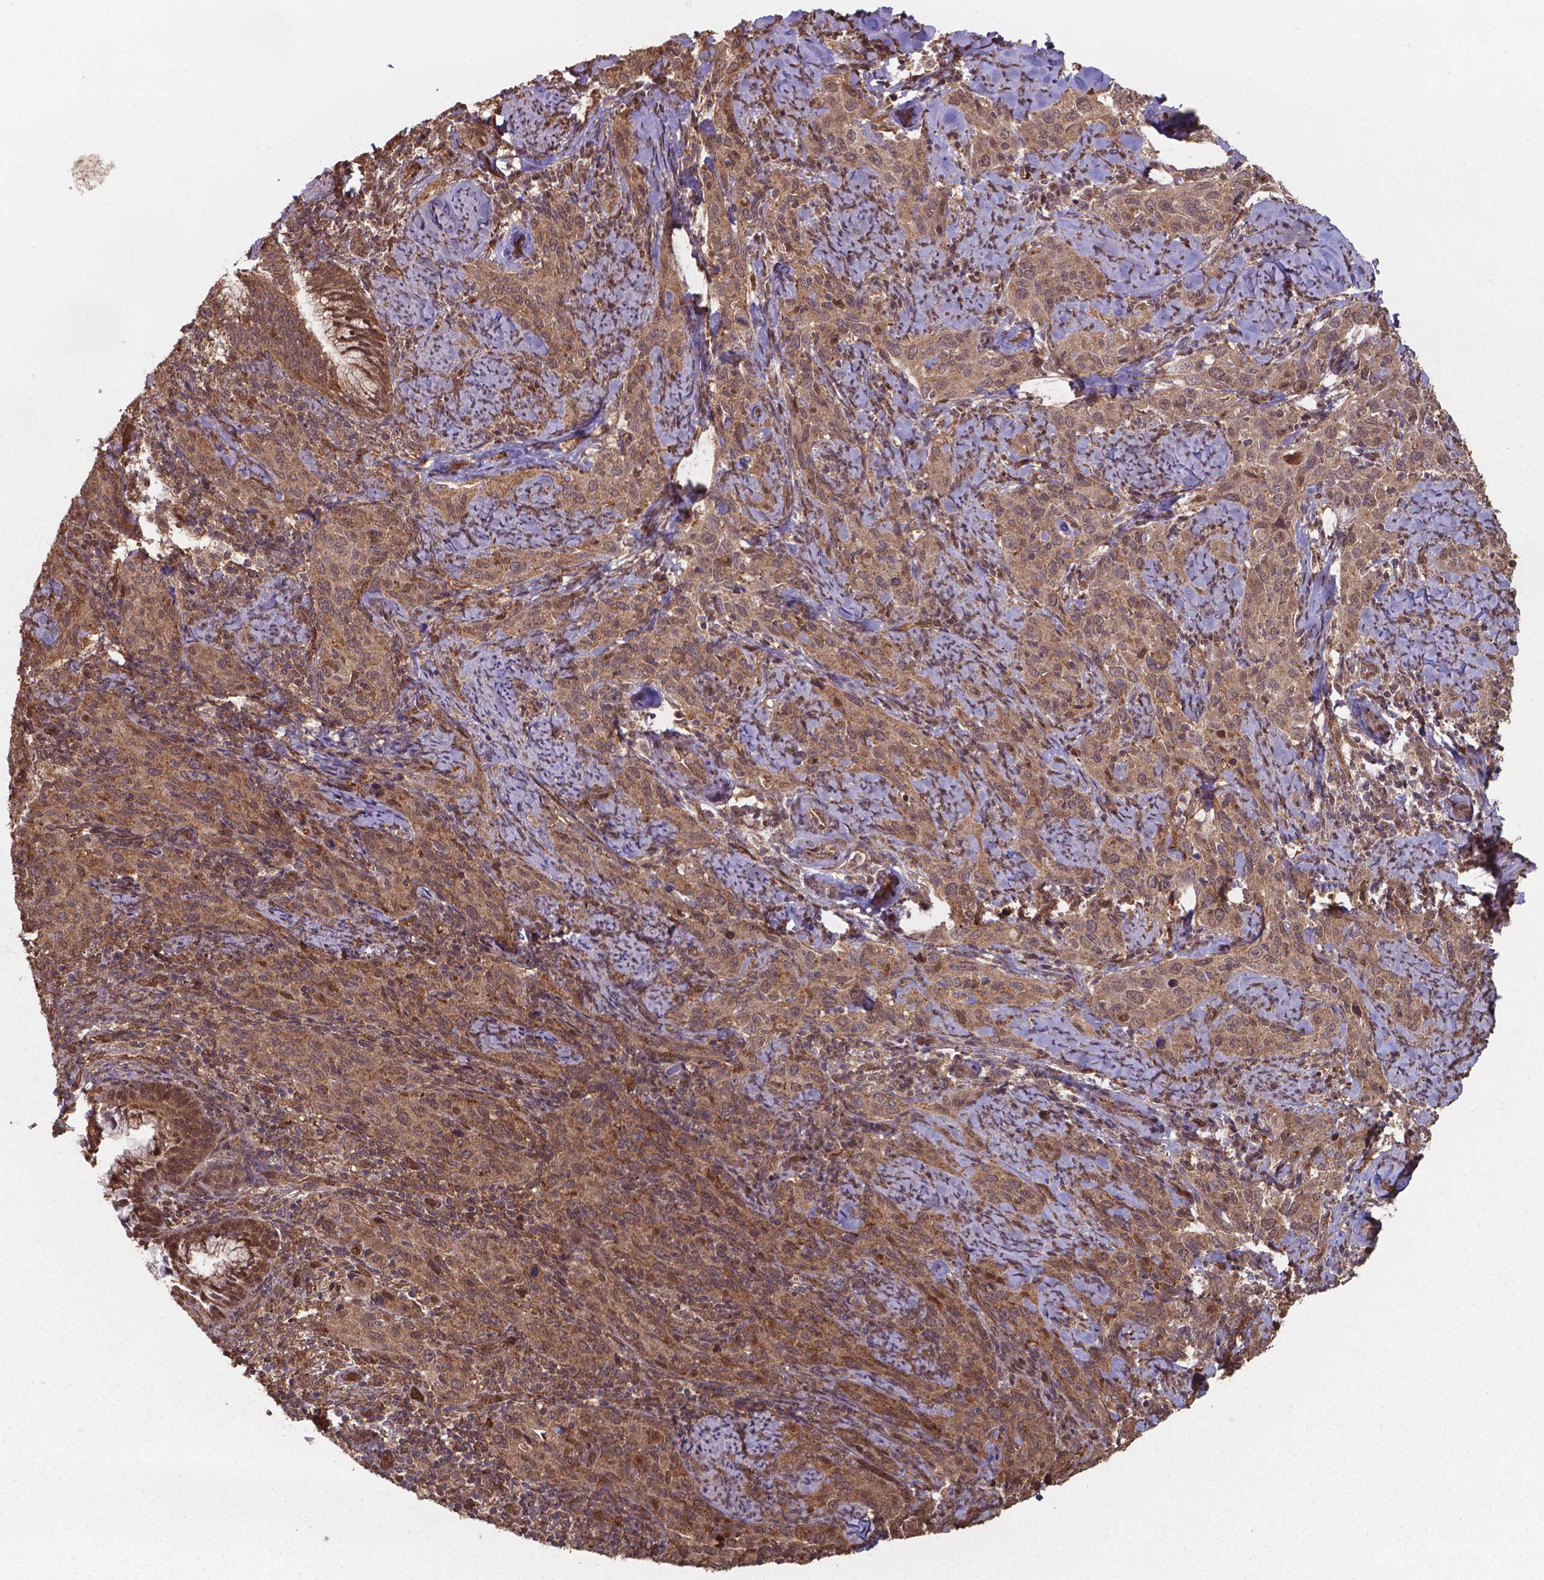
{"staining": {"intensity": "moderate", "quantity": ">75%", "location": "cytoplasmic/membranous,nuclear"}, "tissue": "cervical cancer", "cell_type": "Tumor cells", "image_type": "cancer", "snomed": [{"axis": "morphology", "description": "Squamous cell carcinoma, NOS"}, {"axis": "topography", "description": "Cervix"}], "caption": "A brown stain highlights moderate cytoplasmic/membranous and nuclear staining of a protein in cervical cancer (squamous cell carcinoma) tumor cells. The staining was performed using DAB, with brown indicating positive protein expression. Nuclei are stained blue with hematoxylin.", "gene": "CHP2", "patient": {"sex": "female", "age": 51}}